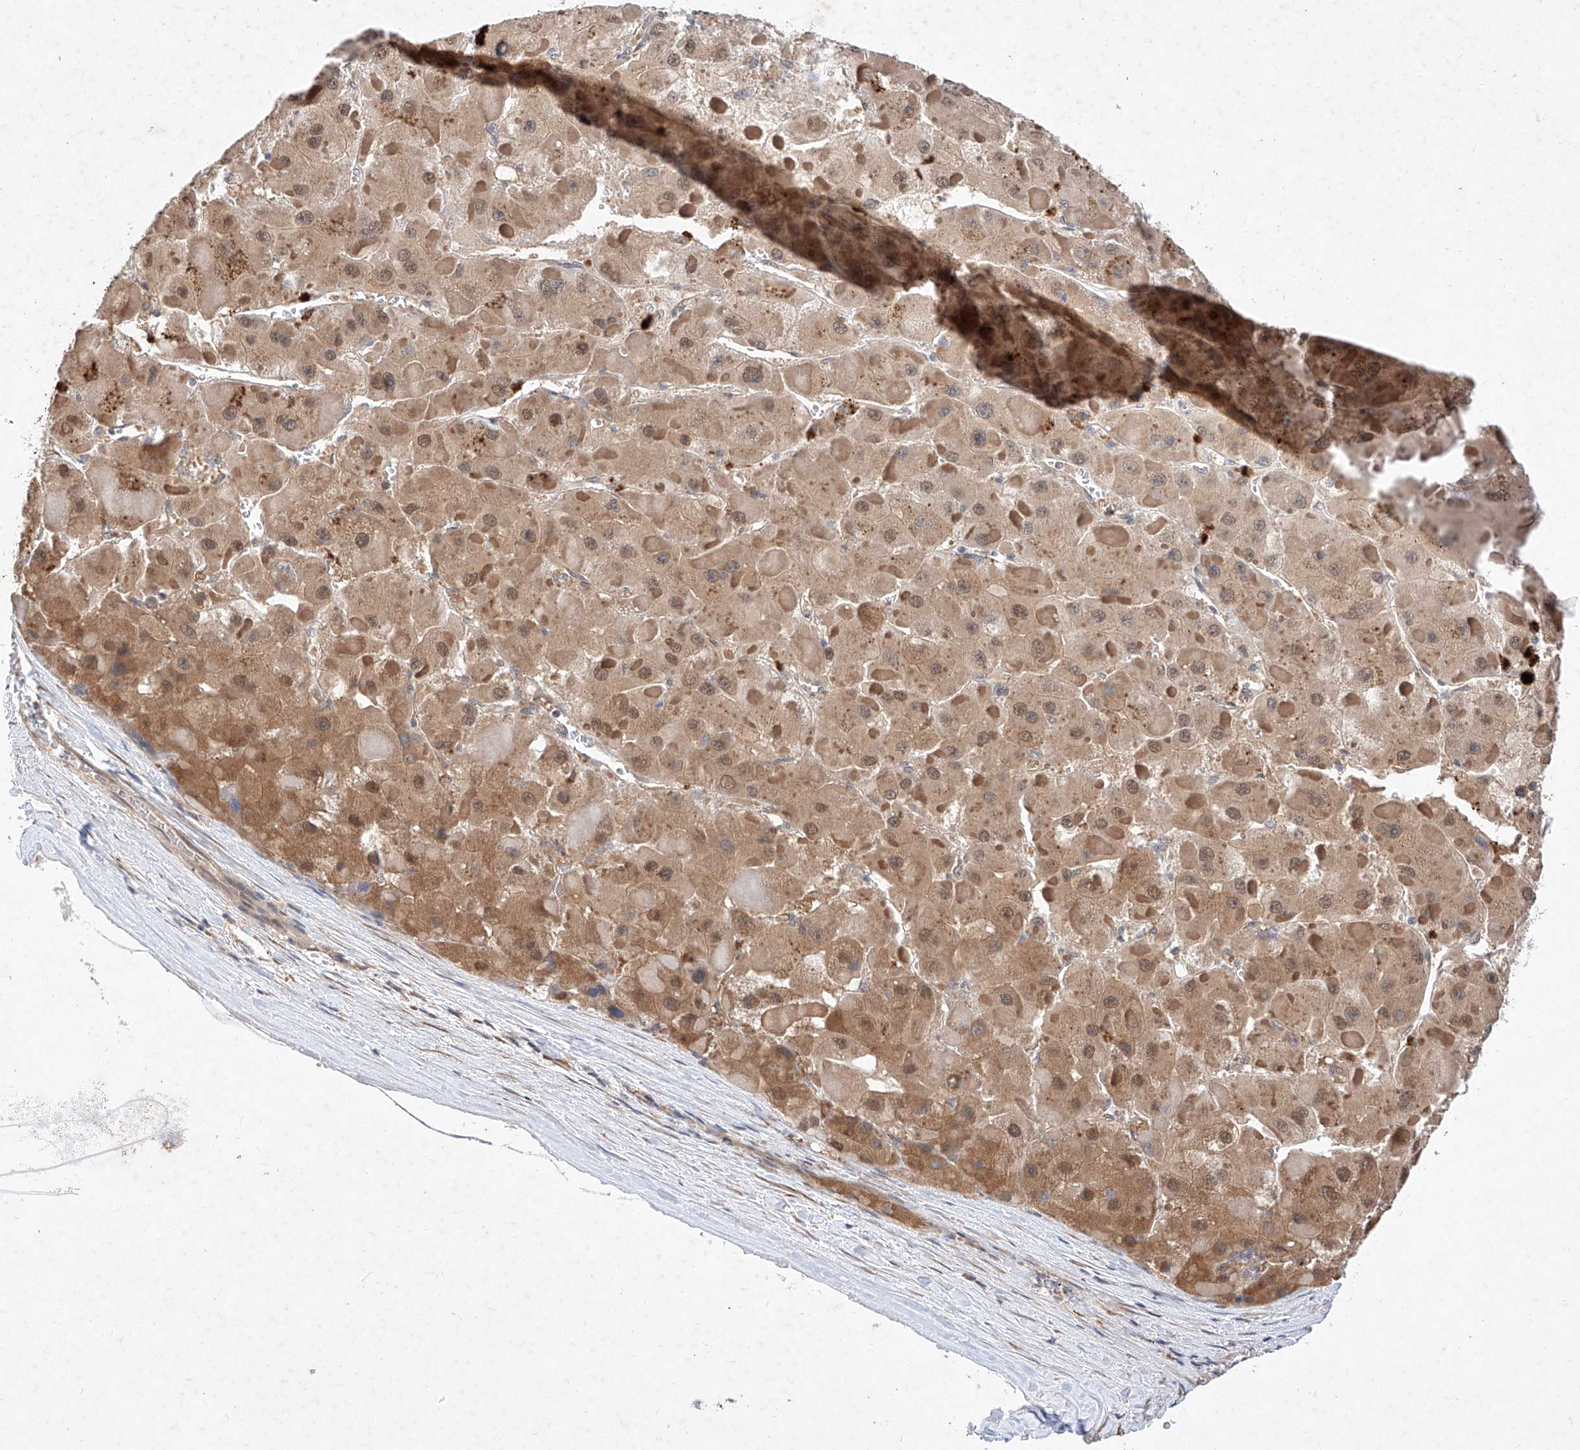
{"staining": {"intensity": "moderate", "quantity": ">75%", "location": "cytoplasmic/membranous,nuclear"}, "tissue": "liver cancer", "cell_type": "Tumor cells", "image_type": "cancer", "snomed": [{"axis": "morphology", "description": "Carcinoma, Hepatocellular, NOS"}, {"axis": "topography", "description": "Liver"}], "caption": "Tumor cells show medium levels of moderate cytoplasmic/membranous and nuclear expression in about >75% of cells in hepatocellular carcinoma (liver). (Stains: DAB in brown, nuclei in blue, Microscopy: brightfield microscopy at high magnification).", "gene": "ZSCAN4", "patient": {"sex": "female", "age": 73}}